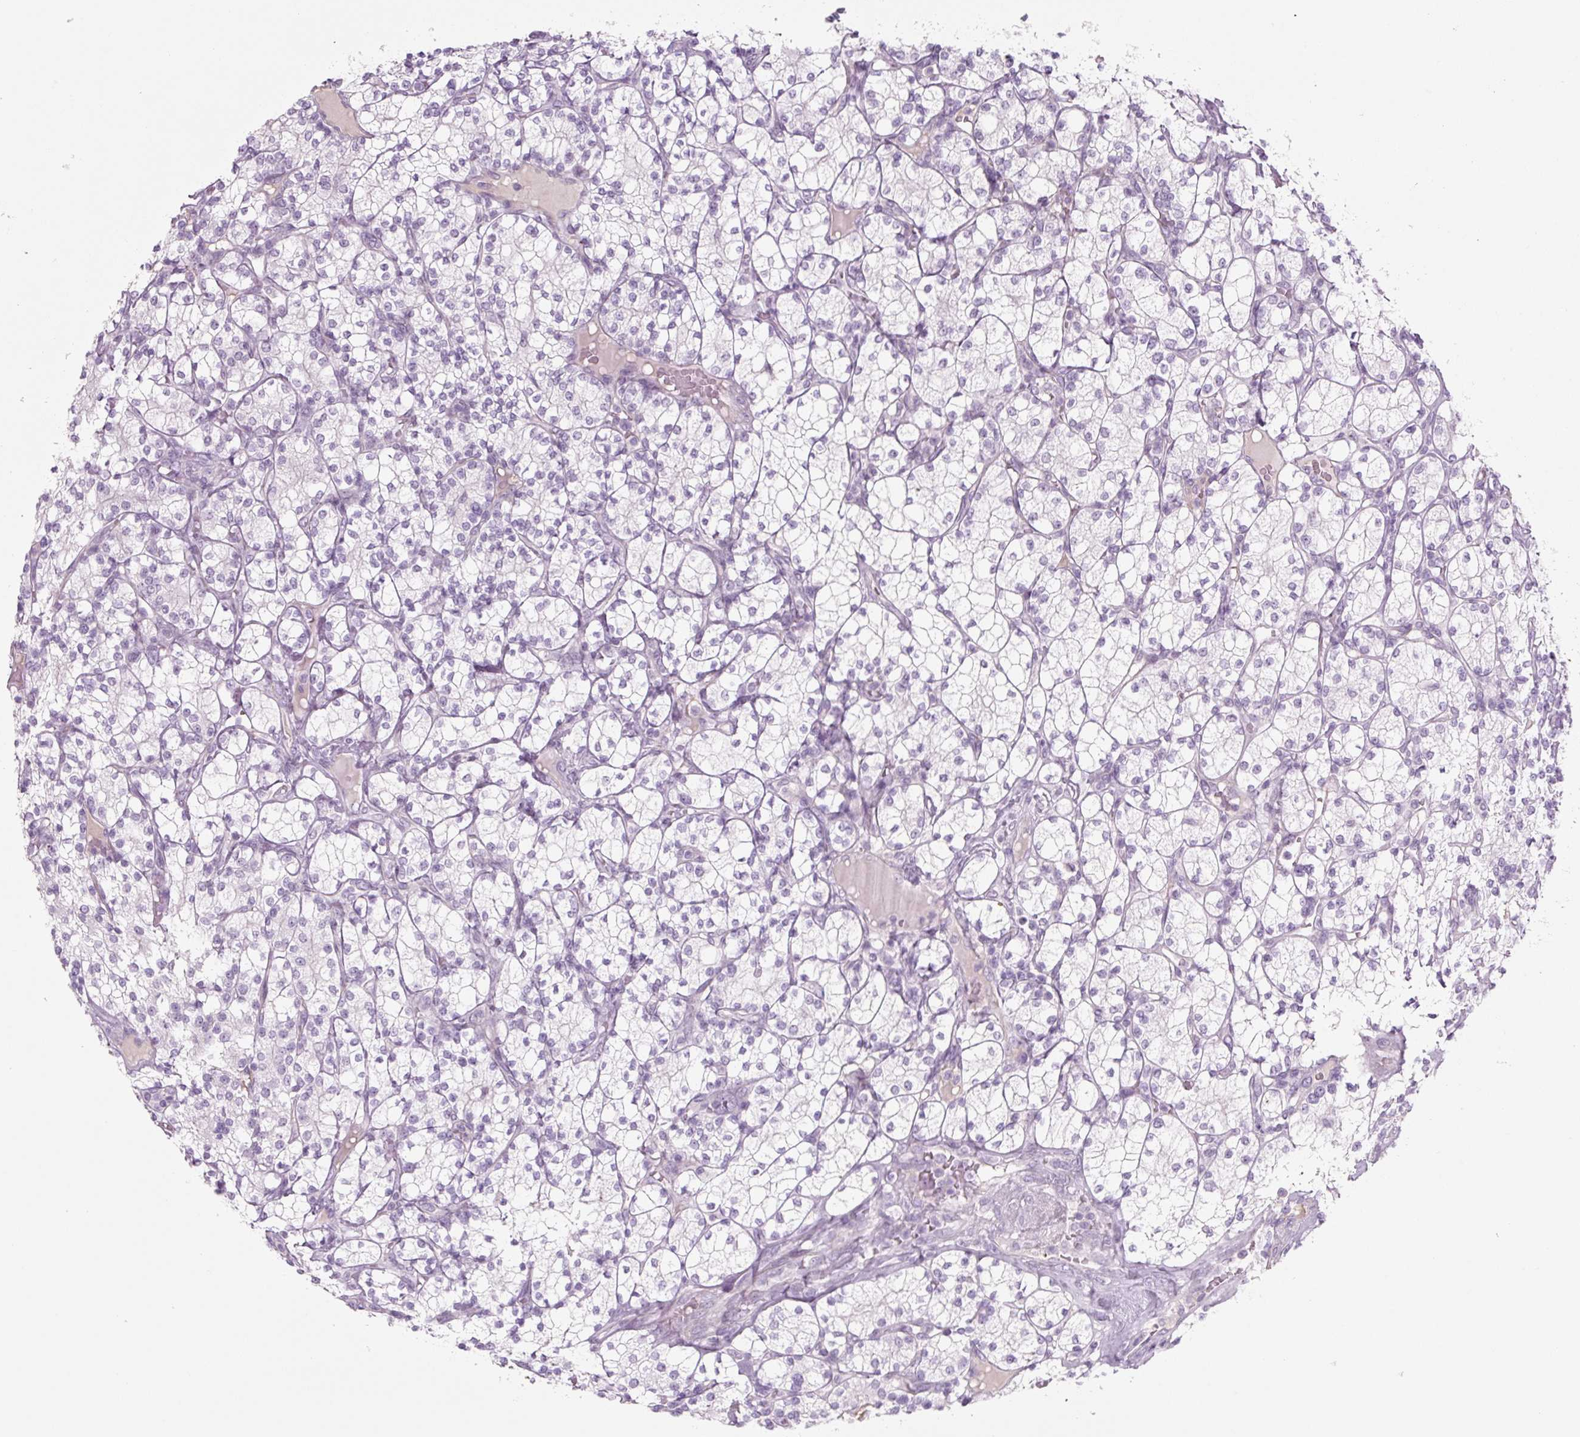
{"staining": {"intensity": "negative", "quantity": "none", "location": "none"}, "tissue": "renal cancer", "cell_type": "Tumor cells", "image_type": "cancer", "snomed": [{"axis": "morphology", "description": "Adenocarcinoma, NOS"}, {"axis": "topography", "description": "Kidney"}], "caption": "A histopathology image of renal cancer (adenocarcinoma) stained for a protein displays no brown staining in tumor cells.", "gene": "PRM1", "patient": {"sex": "male", "age": 77}}